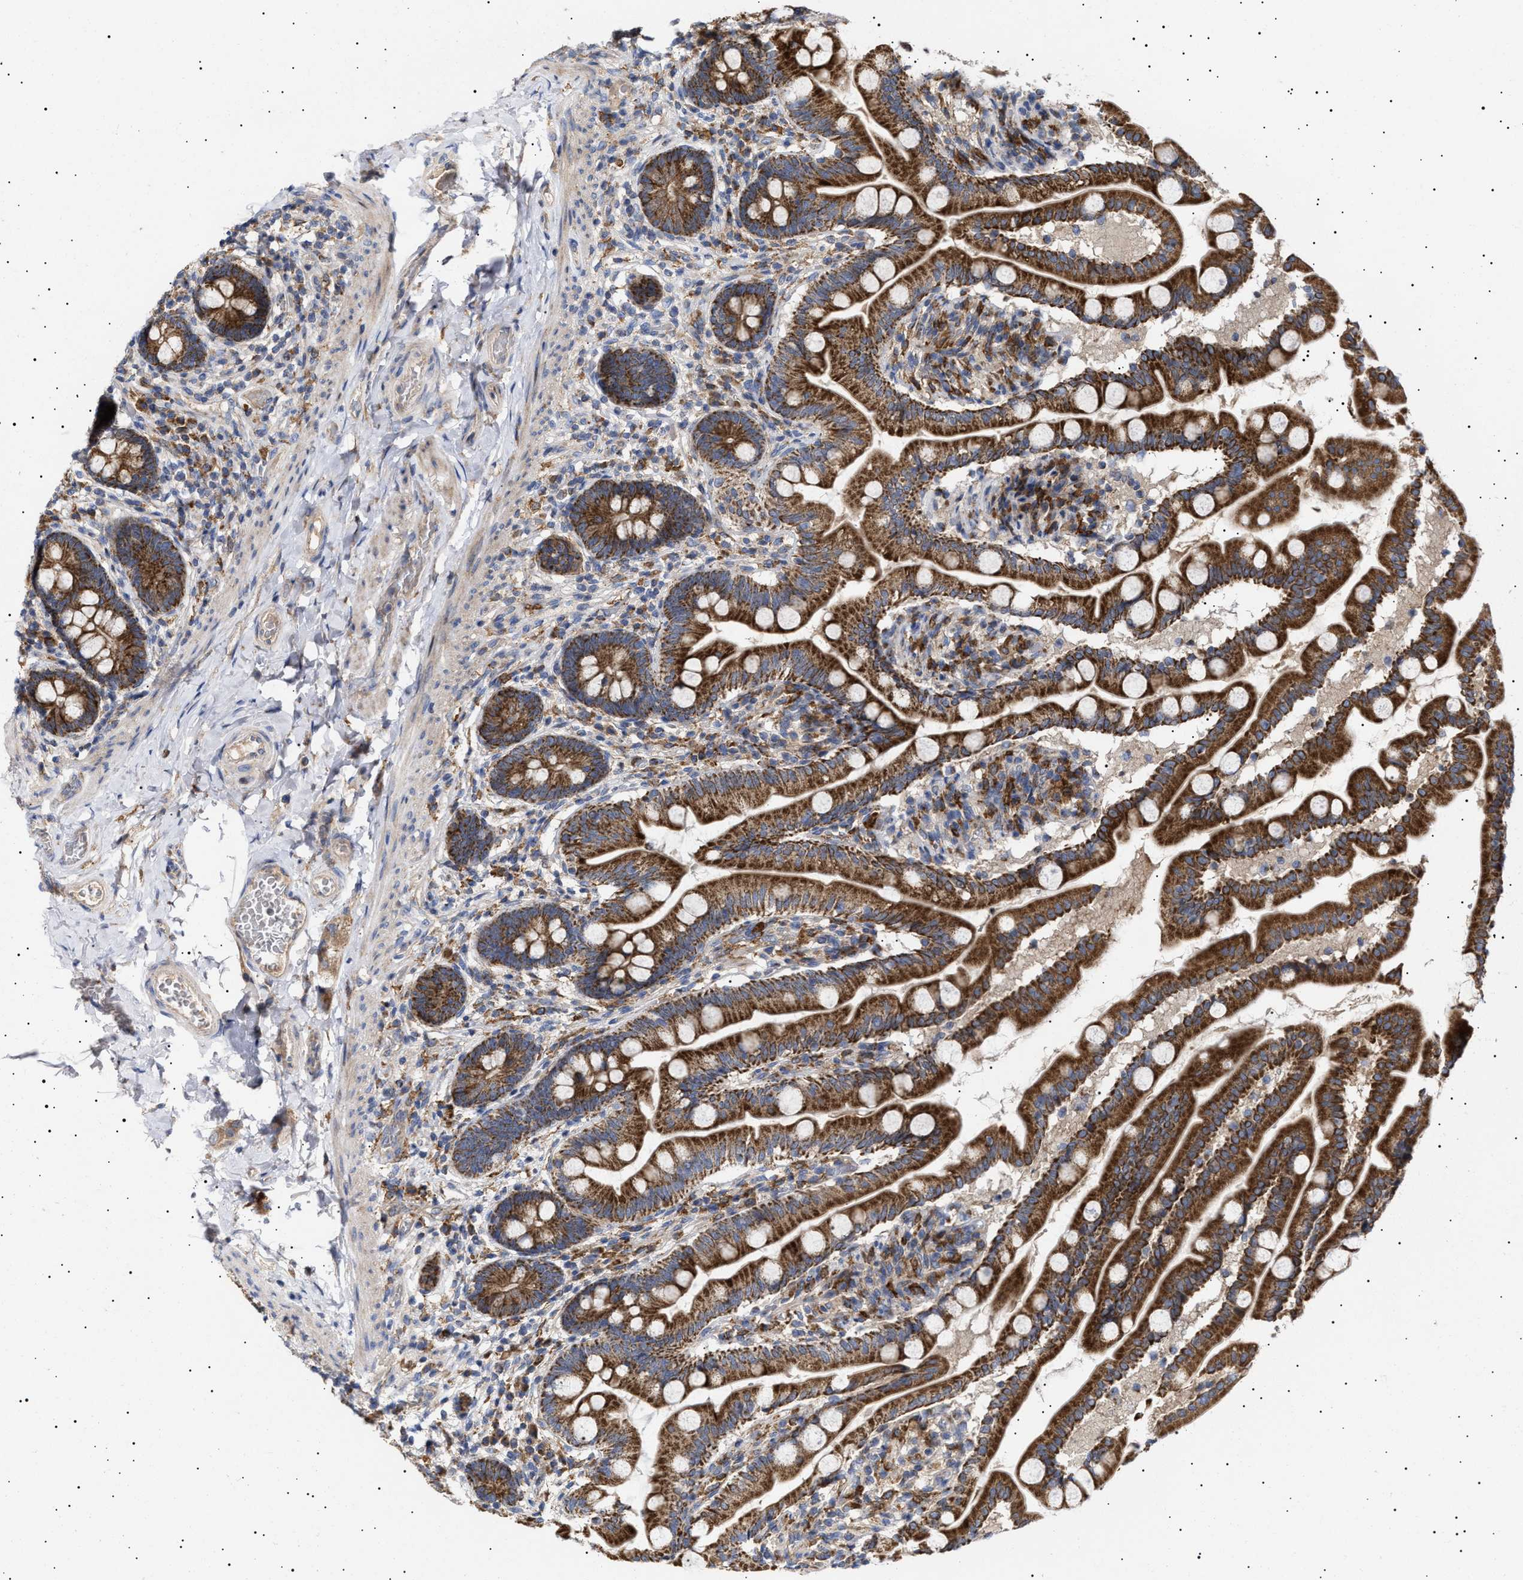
{"staining": {"intensity": "strong", "quantity": ">75%", "location": "cytoplasmic/membranous"}, "tissue": "small intestine", "cell_type": "Glandular cells", "image_type": "normal", "snomed": [{"axis": "morphology", "description": "Normal tissue, NOS"}, {"axis": "topography", "description": "Small intestine"}], "caption": "Immunohistochemistry (DAB (3,3'-diaminobenzidine)) staining of benign human small intestine demonstrates strong cytoplasmic/membranous protein expression in about >75% of glandular cells. (IHC, brightfield microscopy, high magnification).", "gene": "MRPL10", "patient": {"sex": "female", "age": 56}}